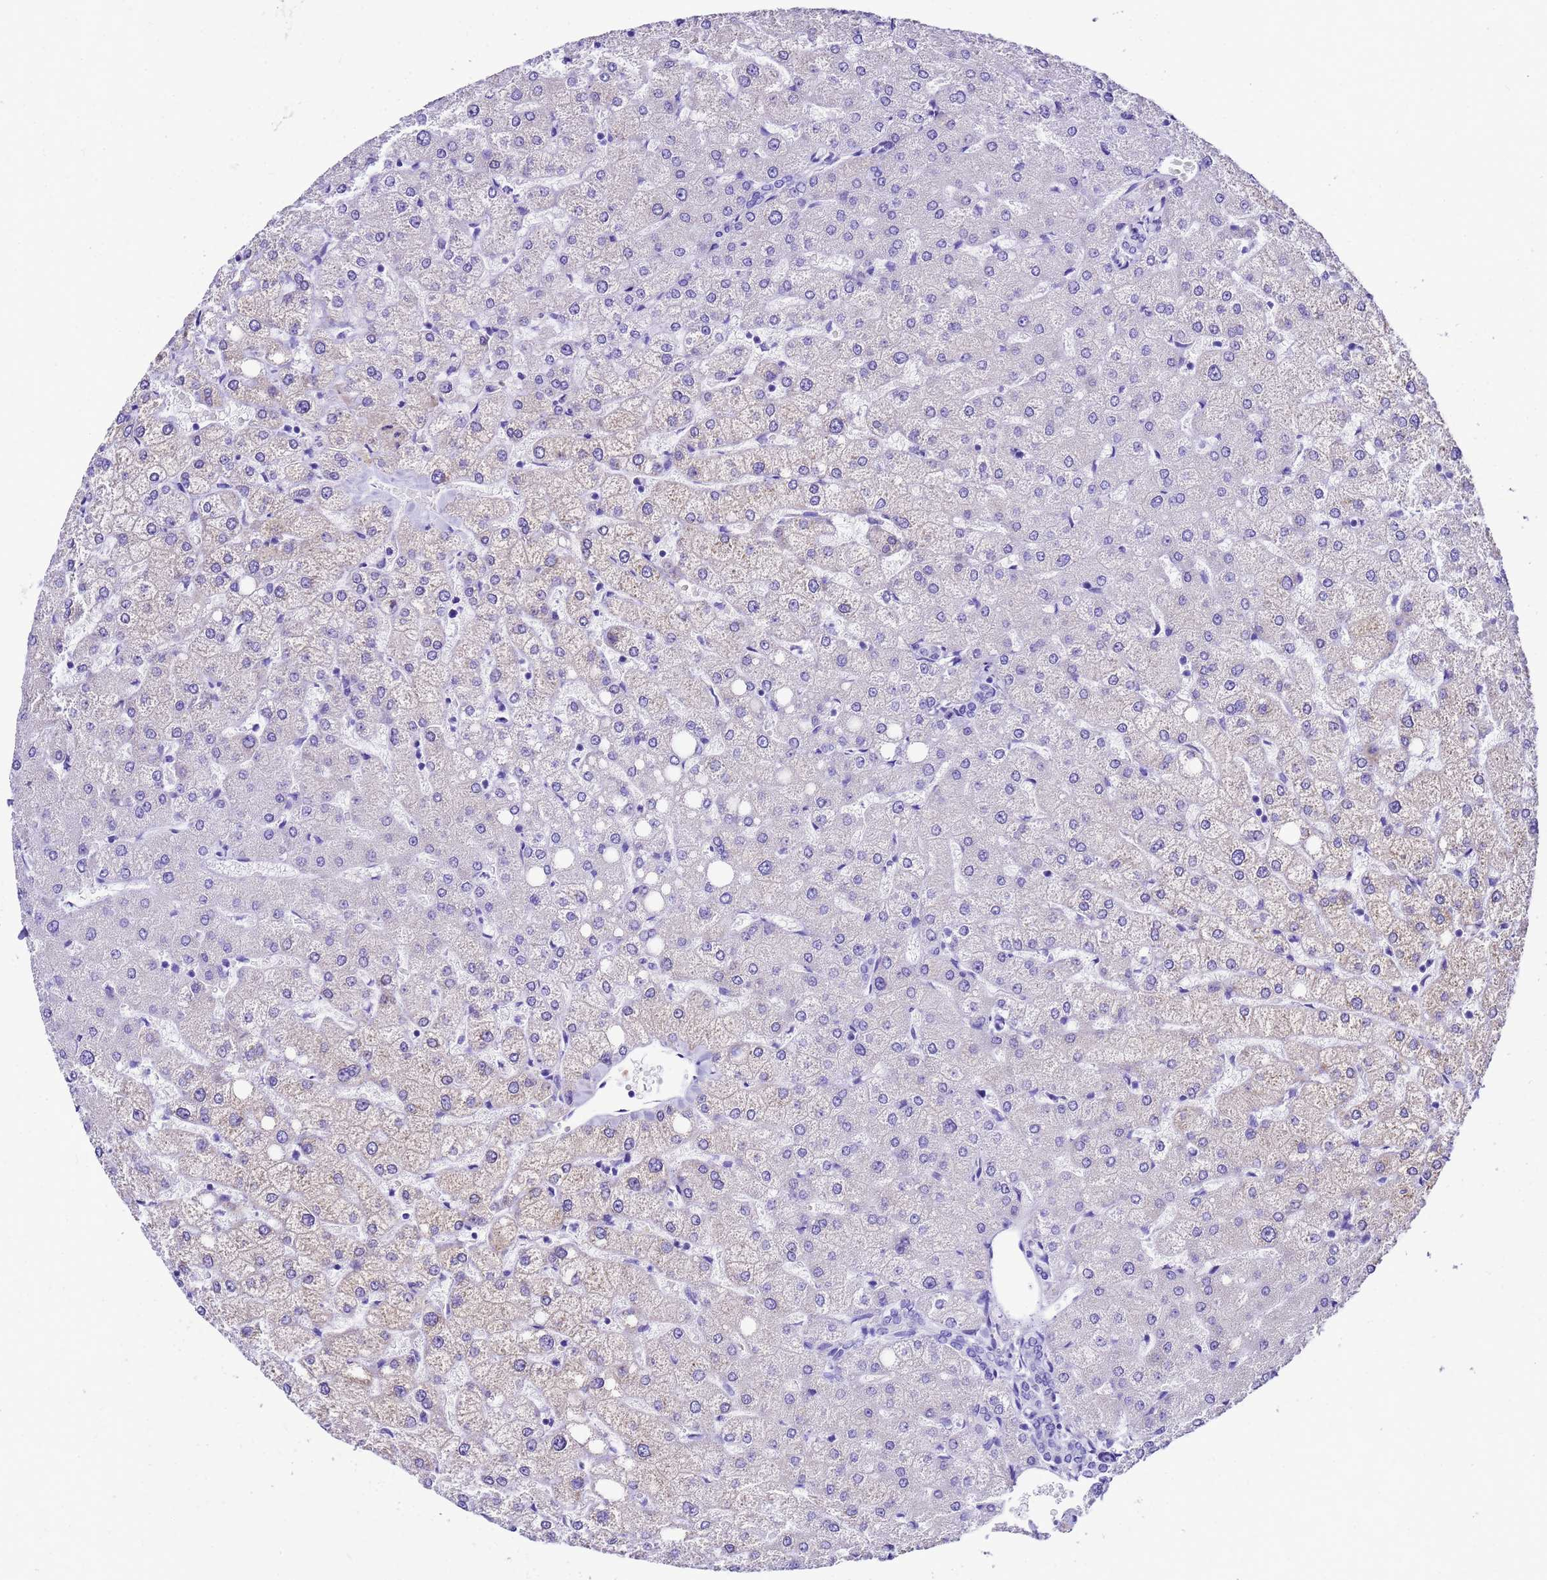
{"staining": {"intensity": "negative", "quantity": "none", "location": "none"}, "tissue": "liver", "cell_type": "Cholangiocytes", "image_type": "normal", "snomed": [{"axis": "morphology", "description": "Normal tissue, NOS"}, {"axis": "topography", "description": "Liver"}], "caption": "This image is of unremarkable liver stained with immunohistochemistry to label a protein in brown with the nuclei are counter-stained blue. There is no expression in cholangiocytes.", "gene": "UGT2A1", "patient": {"sex": "female", "age": 54}}